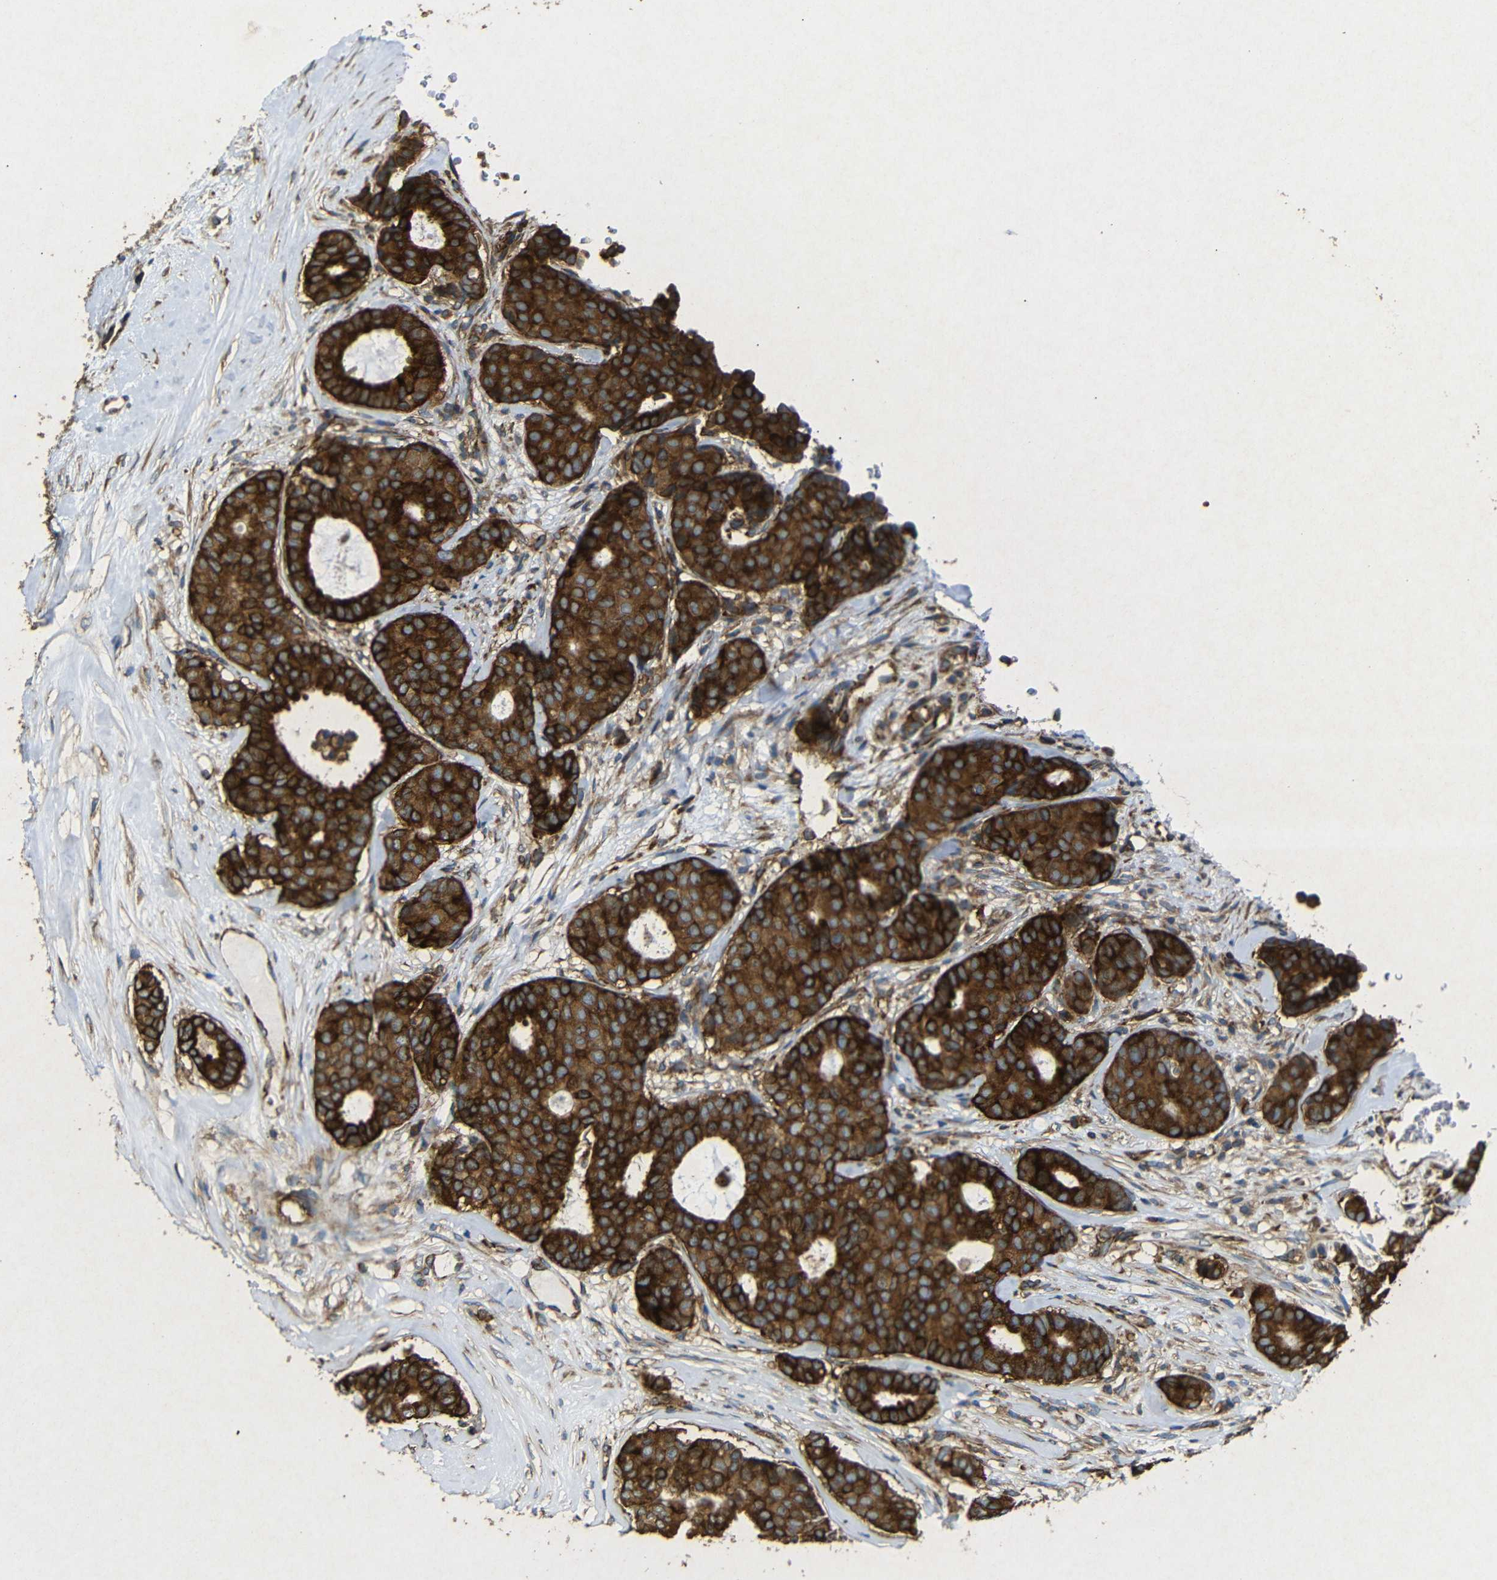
{"staining": {"intensity": "strong", "quantity": ">75%", "location": "cytoplasmic/membranous"}, "tissue": "breast cancer", "cell_type": "Tumor cells", "image_type": "cancer", "snomed": [{"axis": "morphology", "description": "Duct carcinoma"}, {"axis": "topography", "description": "Breast"}], "caption": "Immunohistochemistry (DAB (3,3'-diaminobenzidine)) staining of breast invasive ductal carcinoma demonstrates strong cytoplasmic/membranous protein staining in approximately >75% of tumor cells.", "gene": "BTF3", "patient": {"sex": "female", "age": 75}}